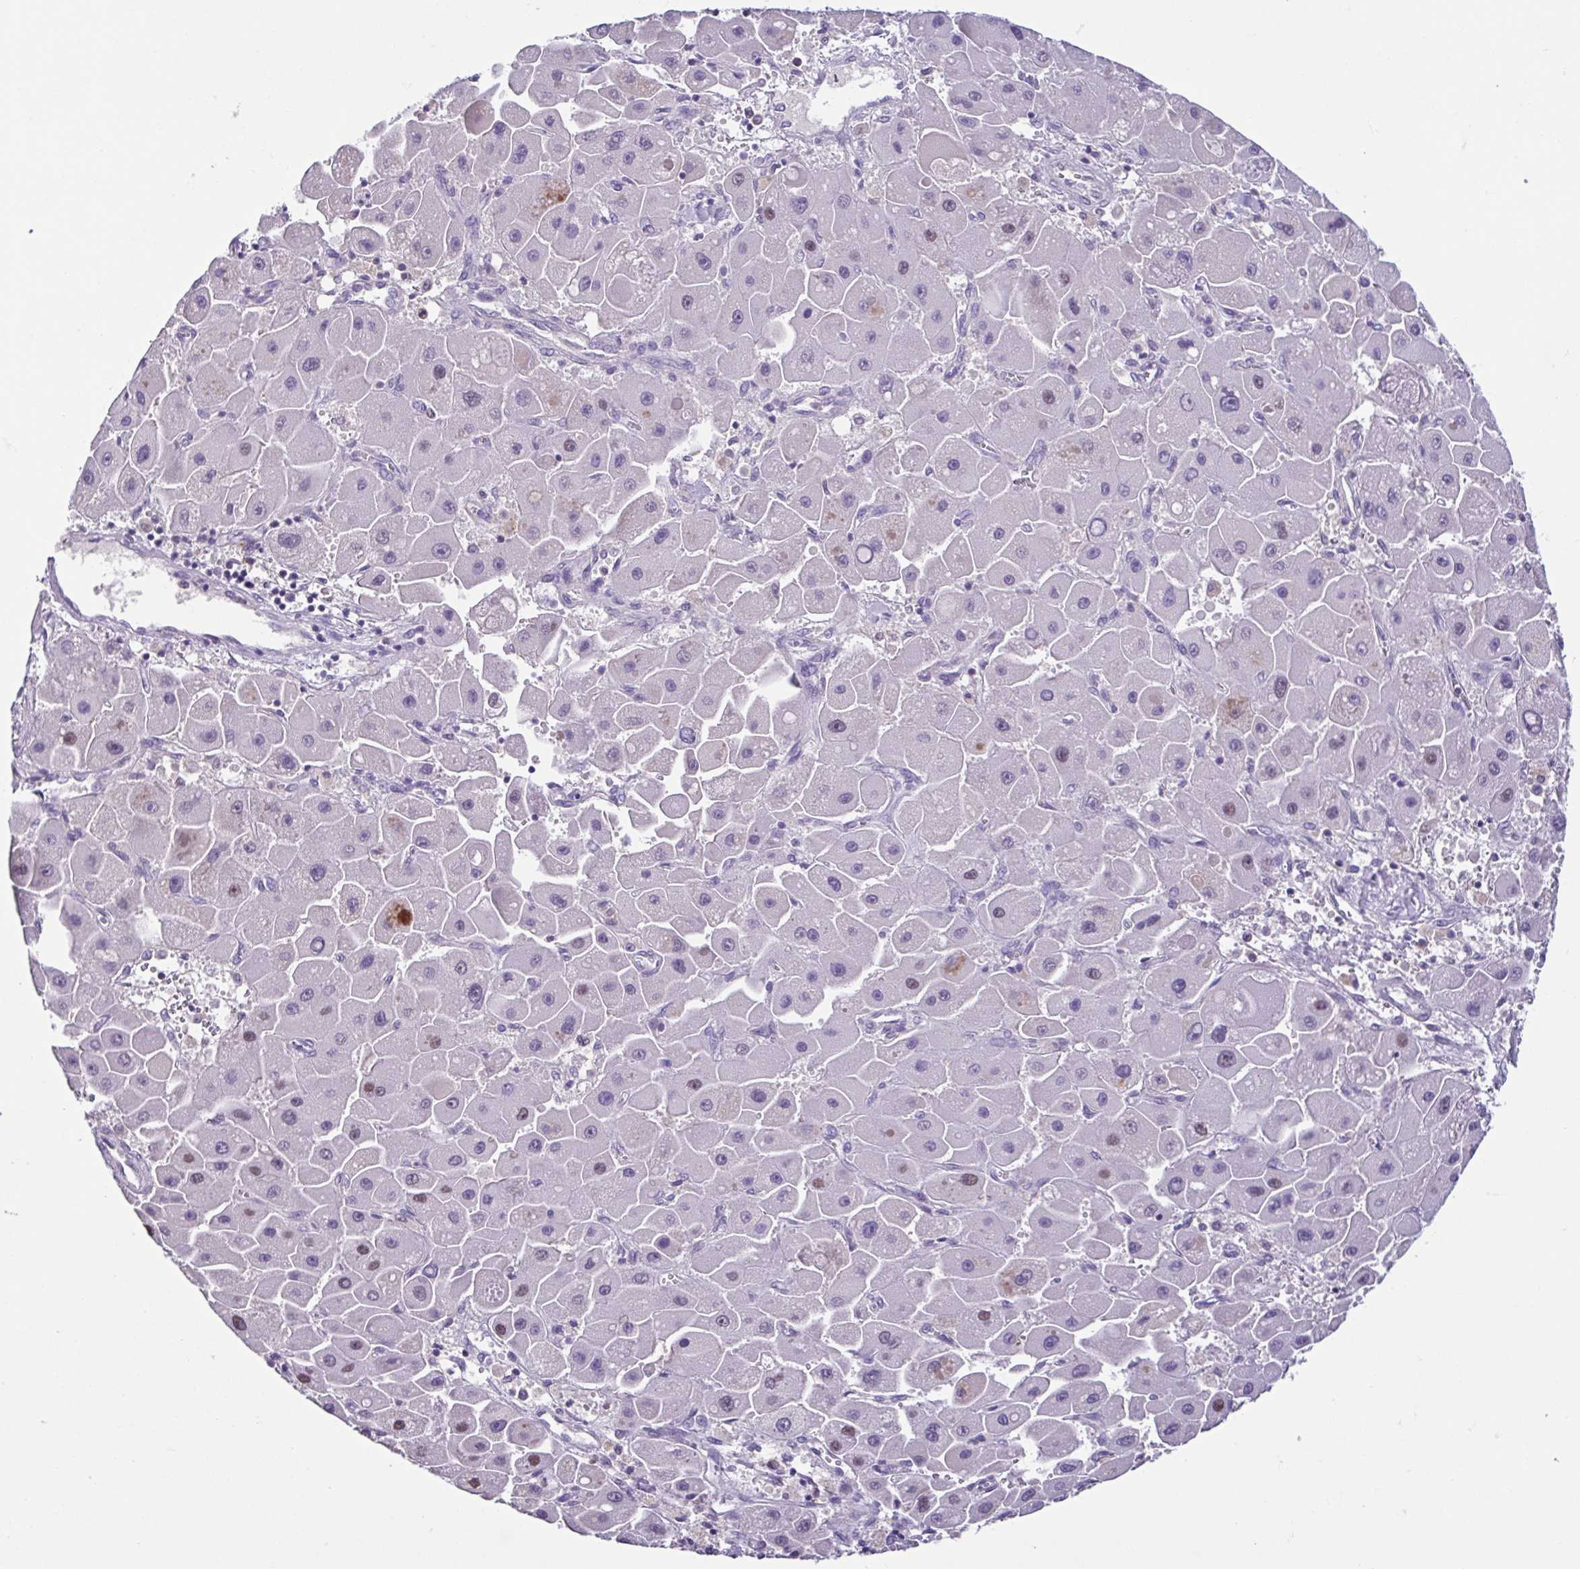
{"staining": {"intensity": "weak", "quantity": "<25%", "location": "nuclear"}, "tissue": "liver cancer", "cell_type": "Tumor cells", "image_type": "cancer", "snomed": [{"axis": "morphology", "description": "Carcinoma, Hepatocellular, NOS"}, {"axis": "topography", "description": "Liver"}], "caption": "A micrograph of liver cancer (hepatocellular carcinoma) stained for a protein shows no brown staining in tumor cells.", "gene": "ACTRT3", "patient": {"sex": "male", "age": 24}}